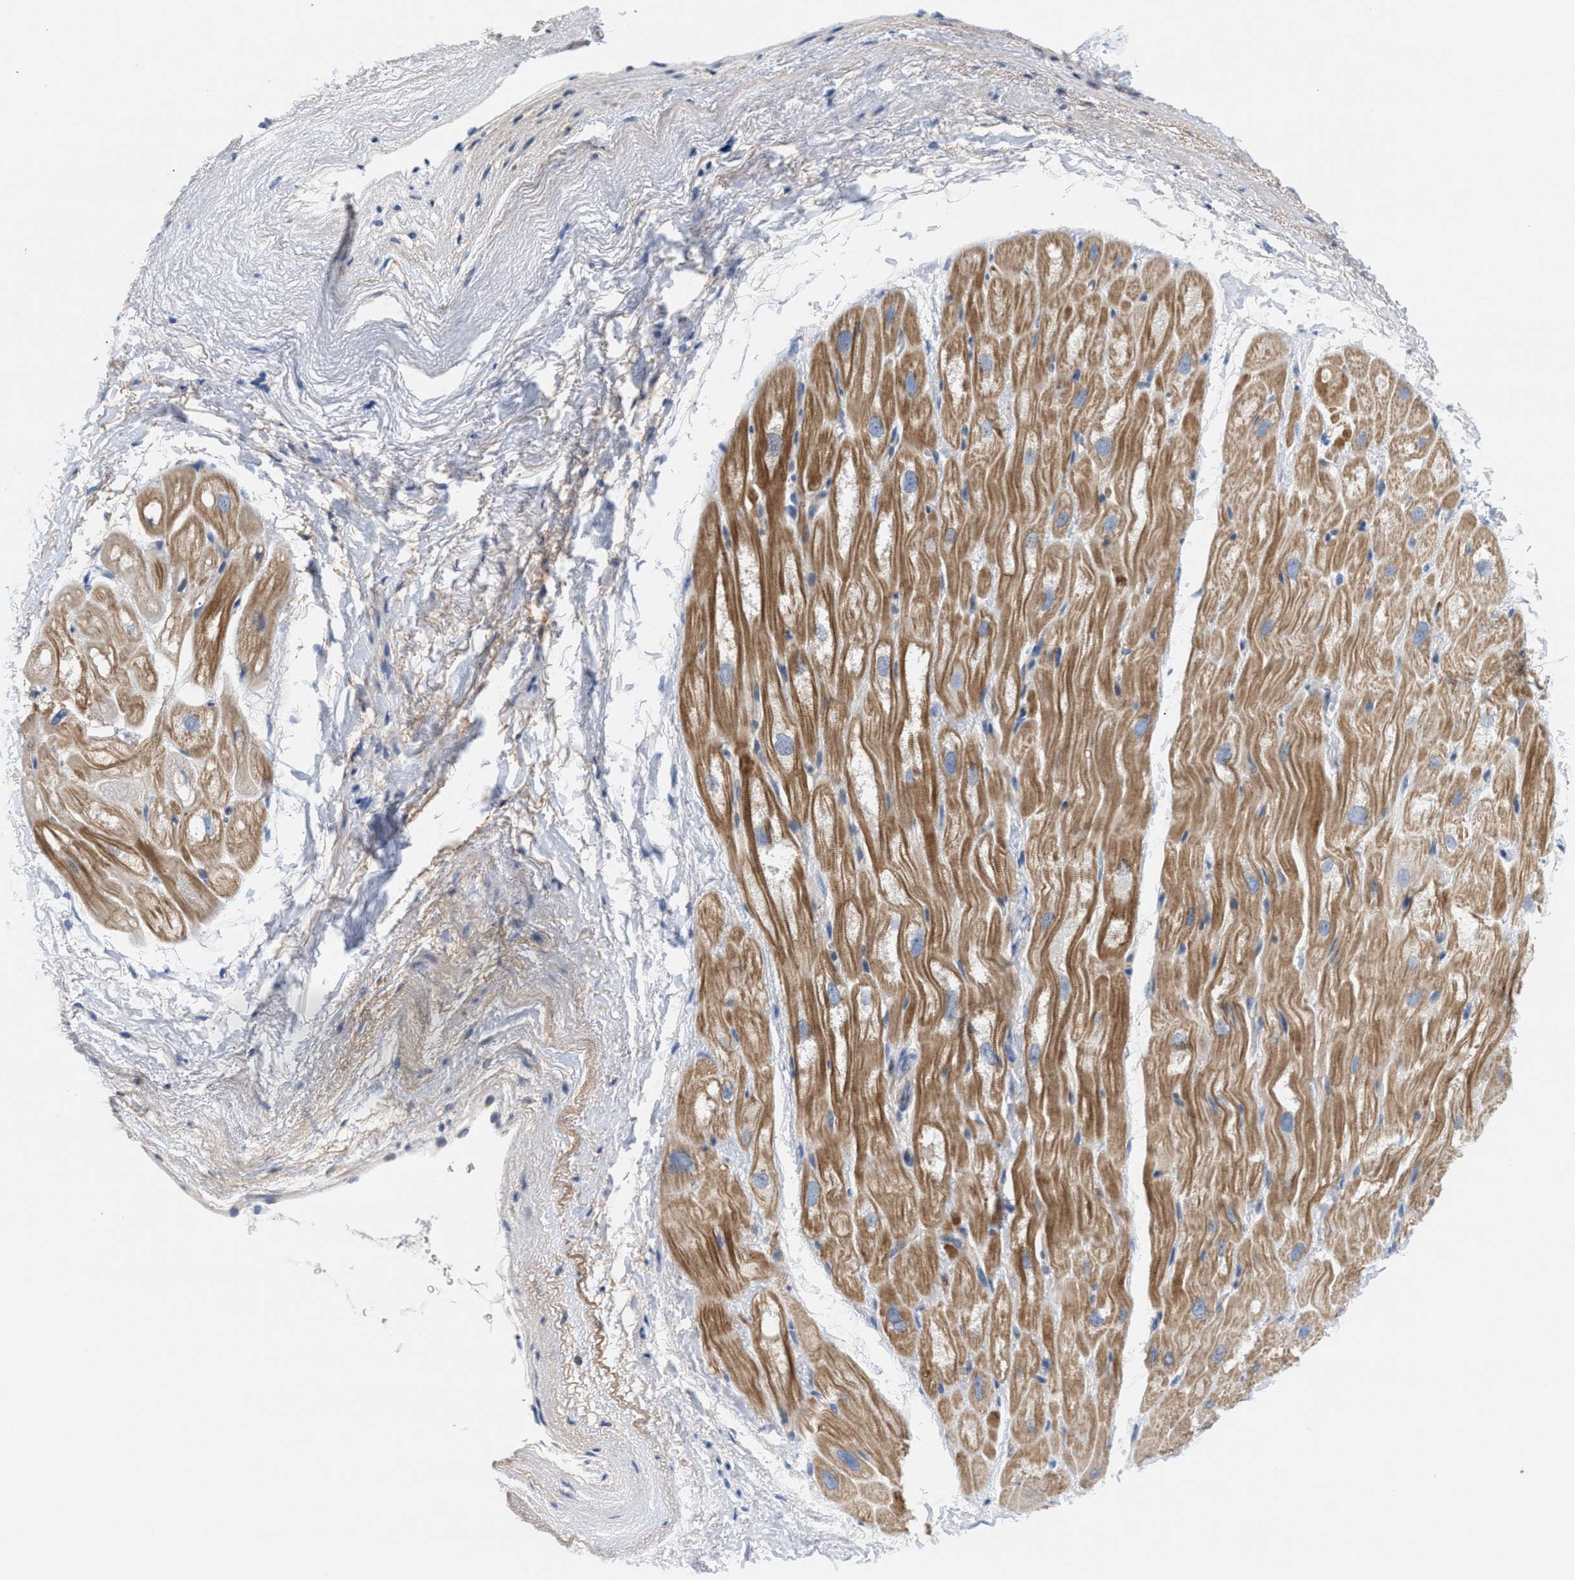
{"staining": {"intensity": "moderate", "quantity": ">75%", "location": "cytoplasmic/membranous"}, "tissue": "heart muscle", "cell_type": "Cardiomyocytes", "image_type": "normal", "snomed": [{"axis": "morphology", "description": "Normal tissue, NOS"}, {"axis": "topography", "description": "Heart"}], "caption": "Heart muscle was stained to show a protein in brown. There is medium levels of moderate cytoplasmic/membranous positivity in approximately >75% of cardiomyocytes. The protein of interest is shown in brown color, while the nuclei are stained blue.", "gene": "UBAP2", "patient": {"sex": "male", "age": 49}}